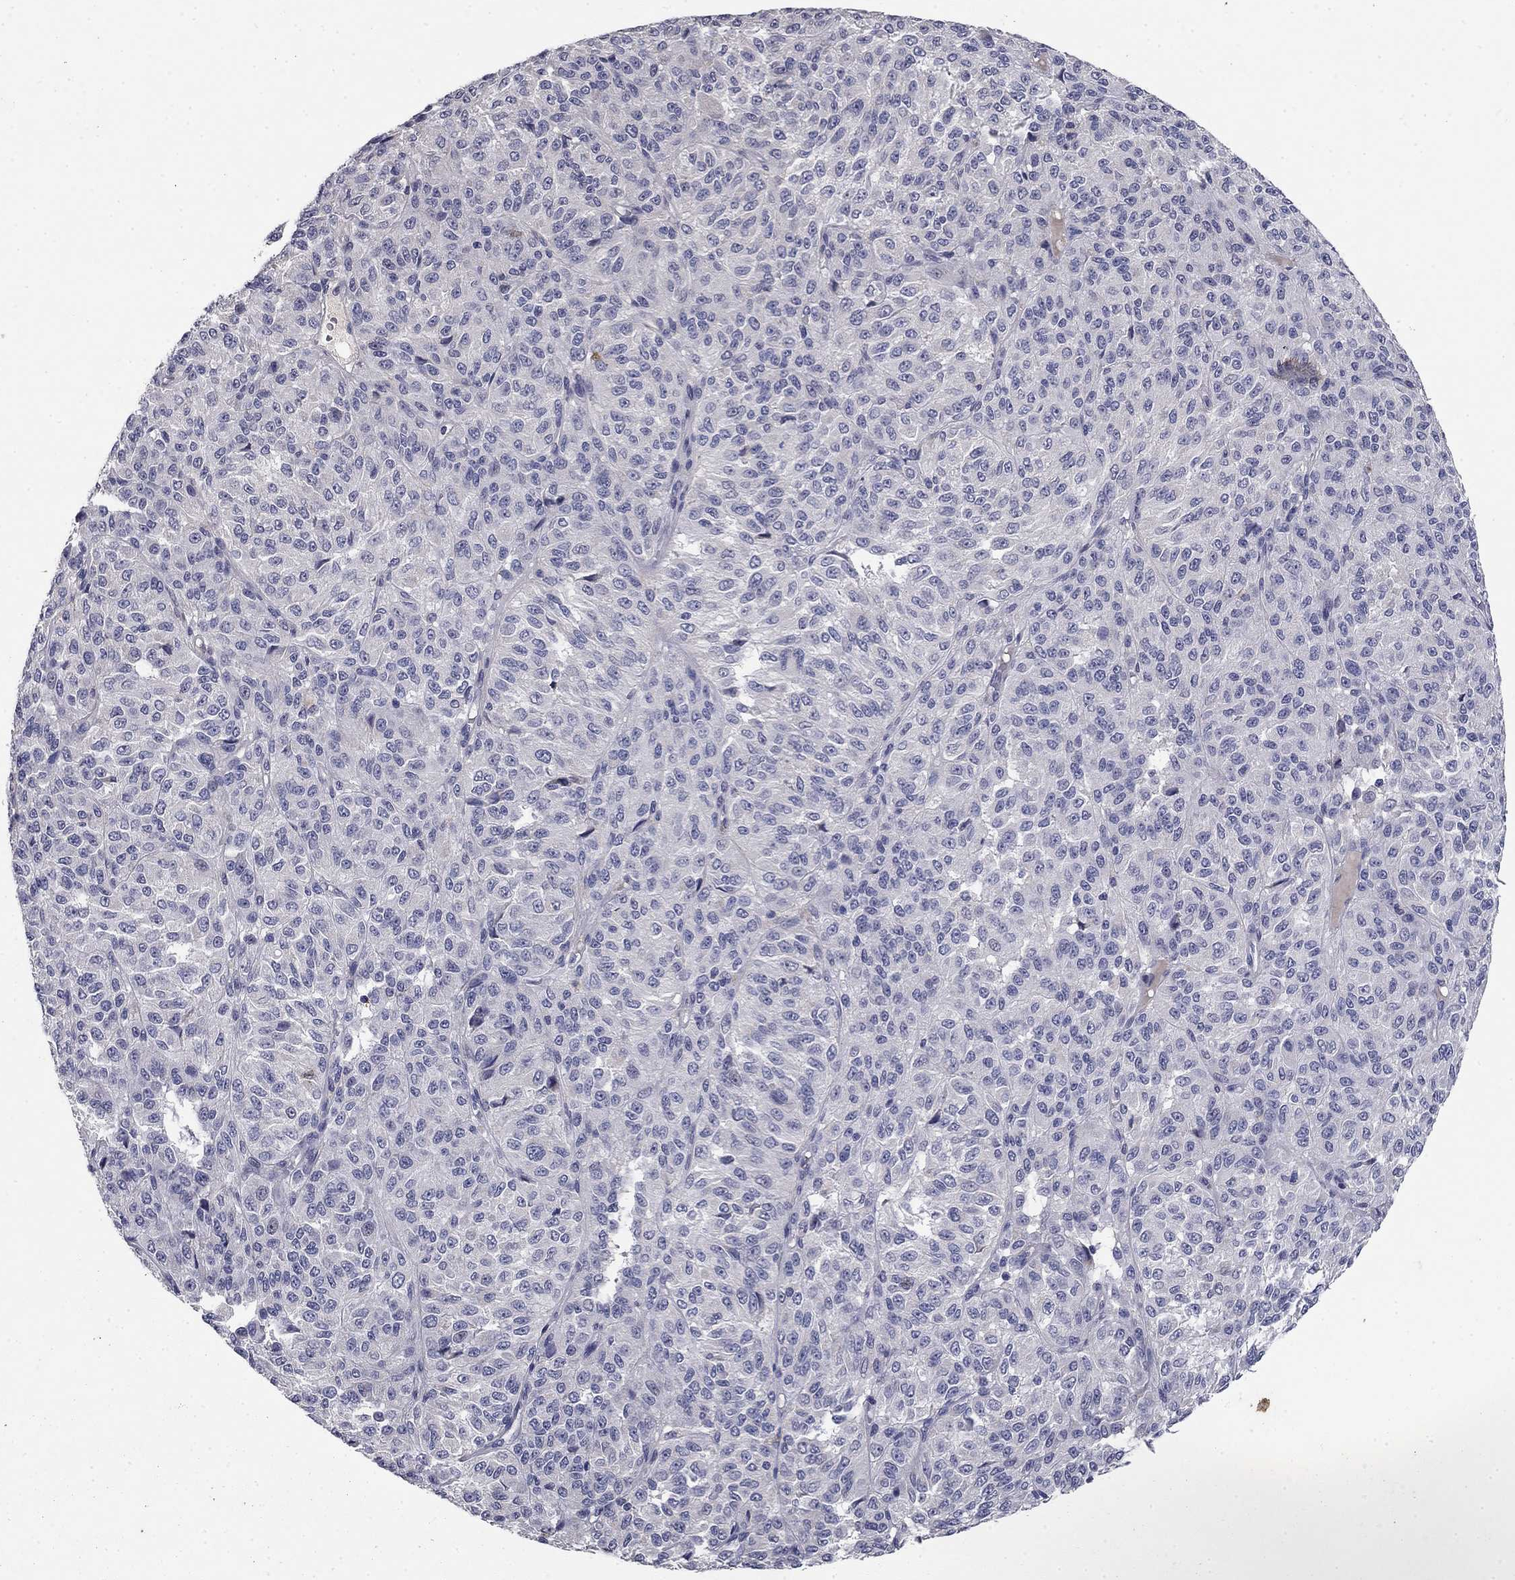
{"staining": {"intensity": "negative", "quantity": "none", "location": "none"}, "tissue": "melanoma", "cell_type": "Tumor cells", "image_type": "cancer", "snomed": [{"axis": "morphology", "description": "Malignant melanoma, Metastatic site"}, {"axis": "topography", "description": "Brain"}], "caption": "High power microscopy micrograph of an immunohistochemistry histopathology image of melanoma, revealing no significant expression in tumor cells. (Brightfield microscopy of DAB immunohistochemistry at high magnification).", "gene": "COL2A1", "patient": {"sex": "female", "age": 56}}